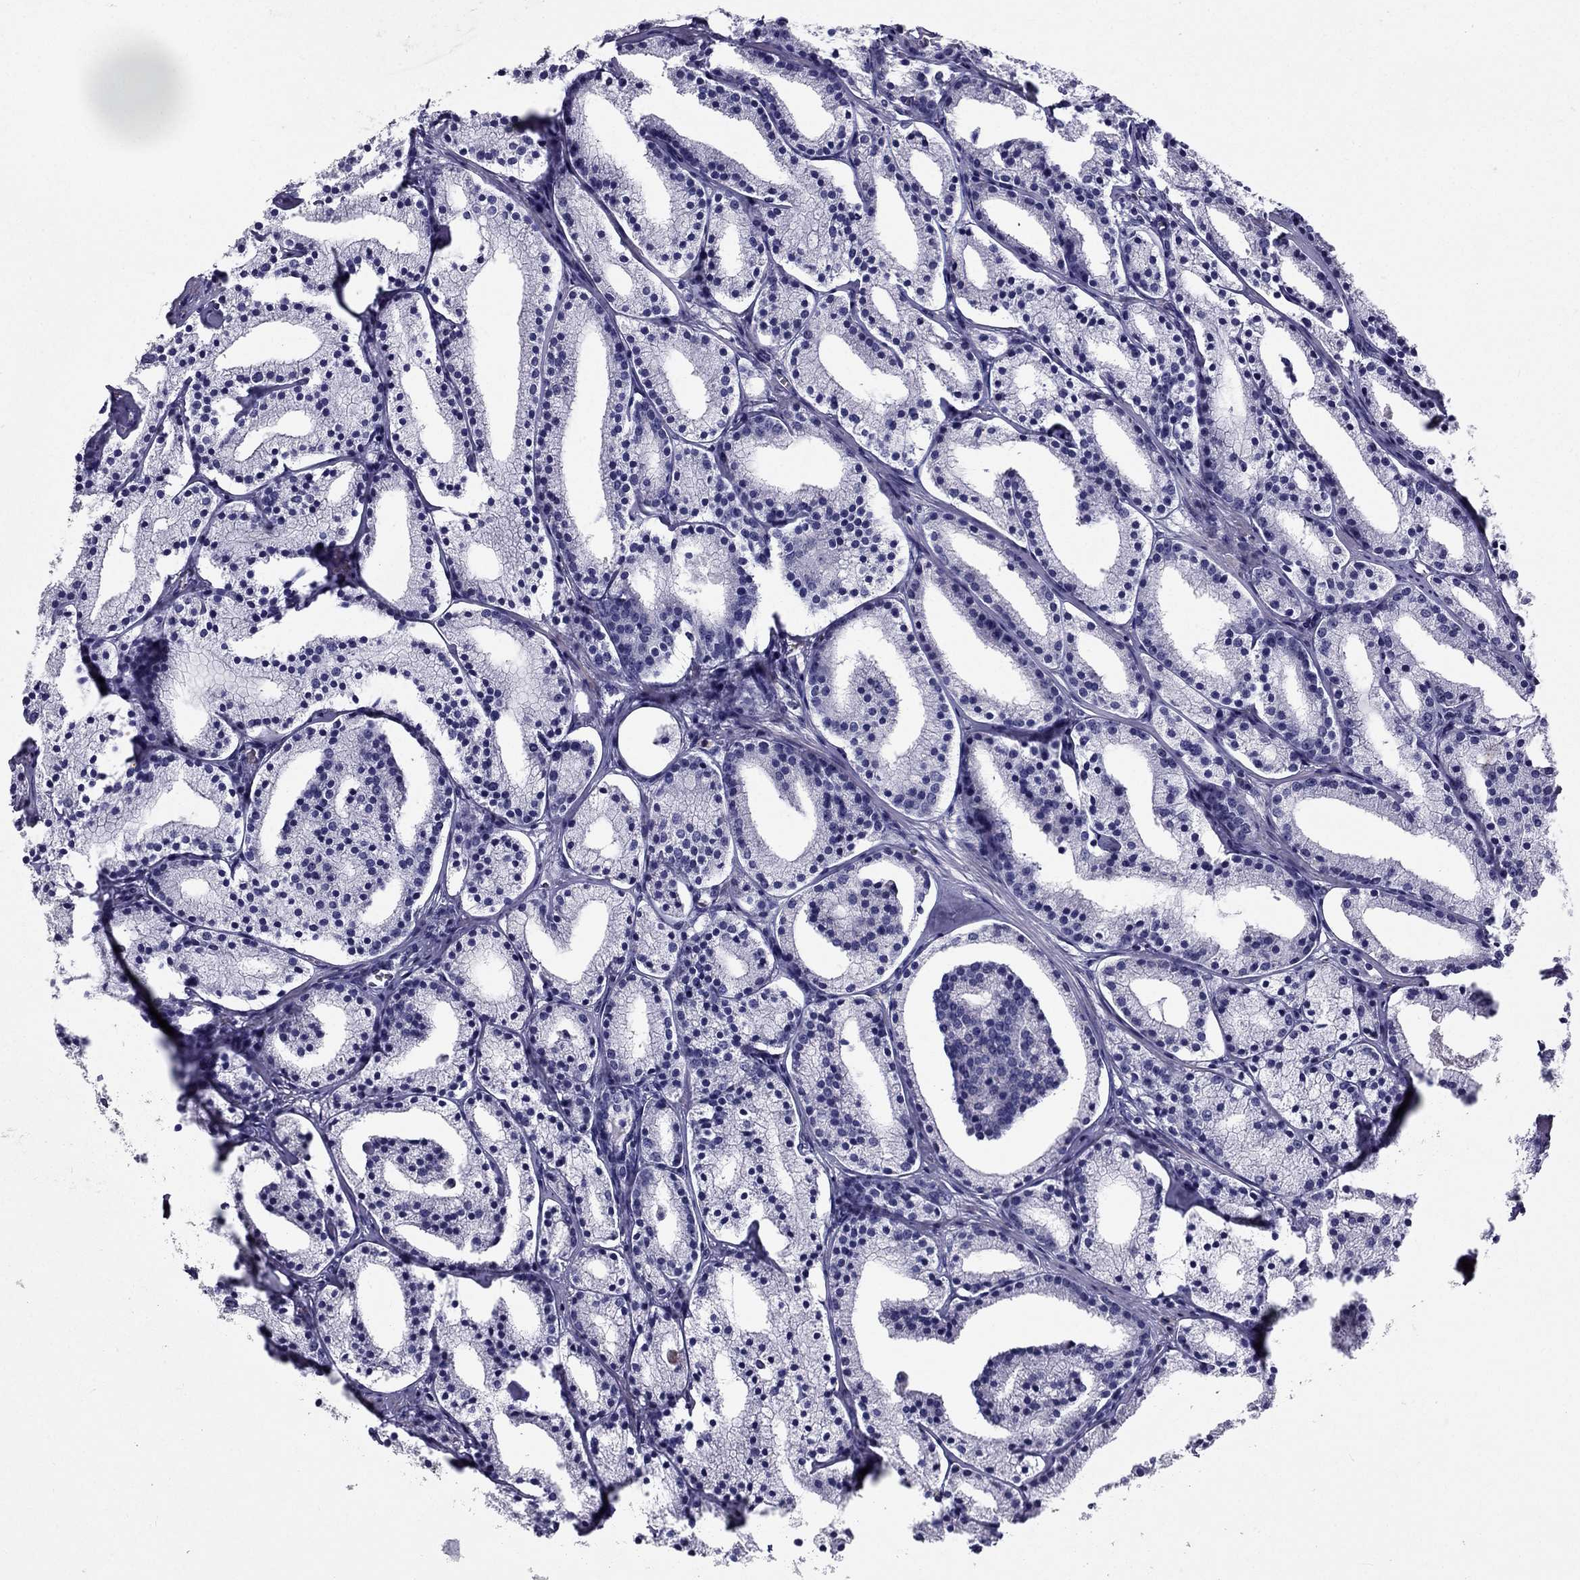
{"staining": {"intensity": "negative", "quantity": "none", "location": "none"}, "tissue": "prostate cancer", "cell_type": "Tumor cells", "image_type": "cancer", "snomed": [{"axis": "morphology", "description": "Adenocarcinoma, NOS"}, {"axis": "topography", "description": "Prostate"}], "caption": "Immunohistochemical staining of prostate cancer shows no significant staining in tumor cells.", "gene": "LMTK3", "patient": {"sex": "male", "age": 69}}